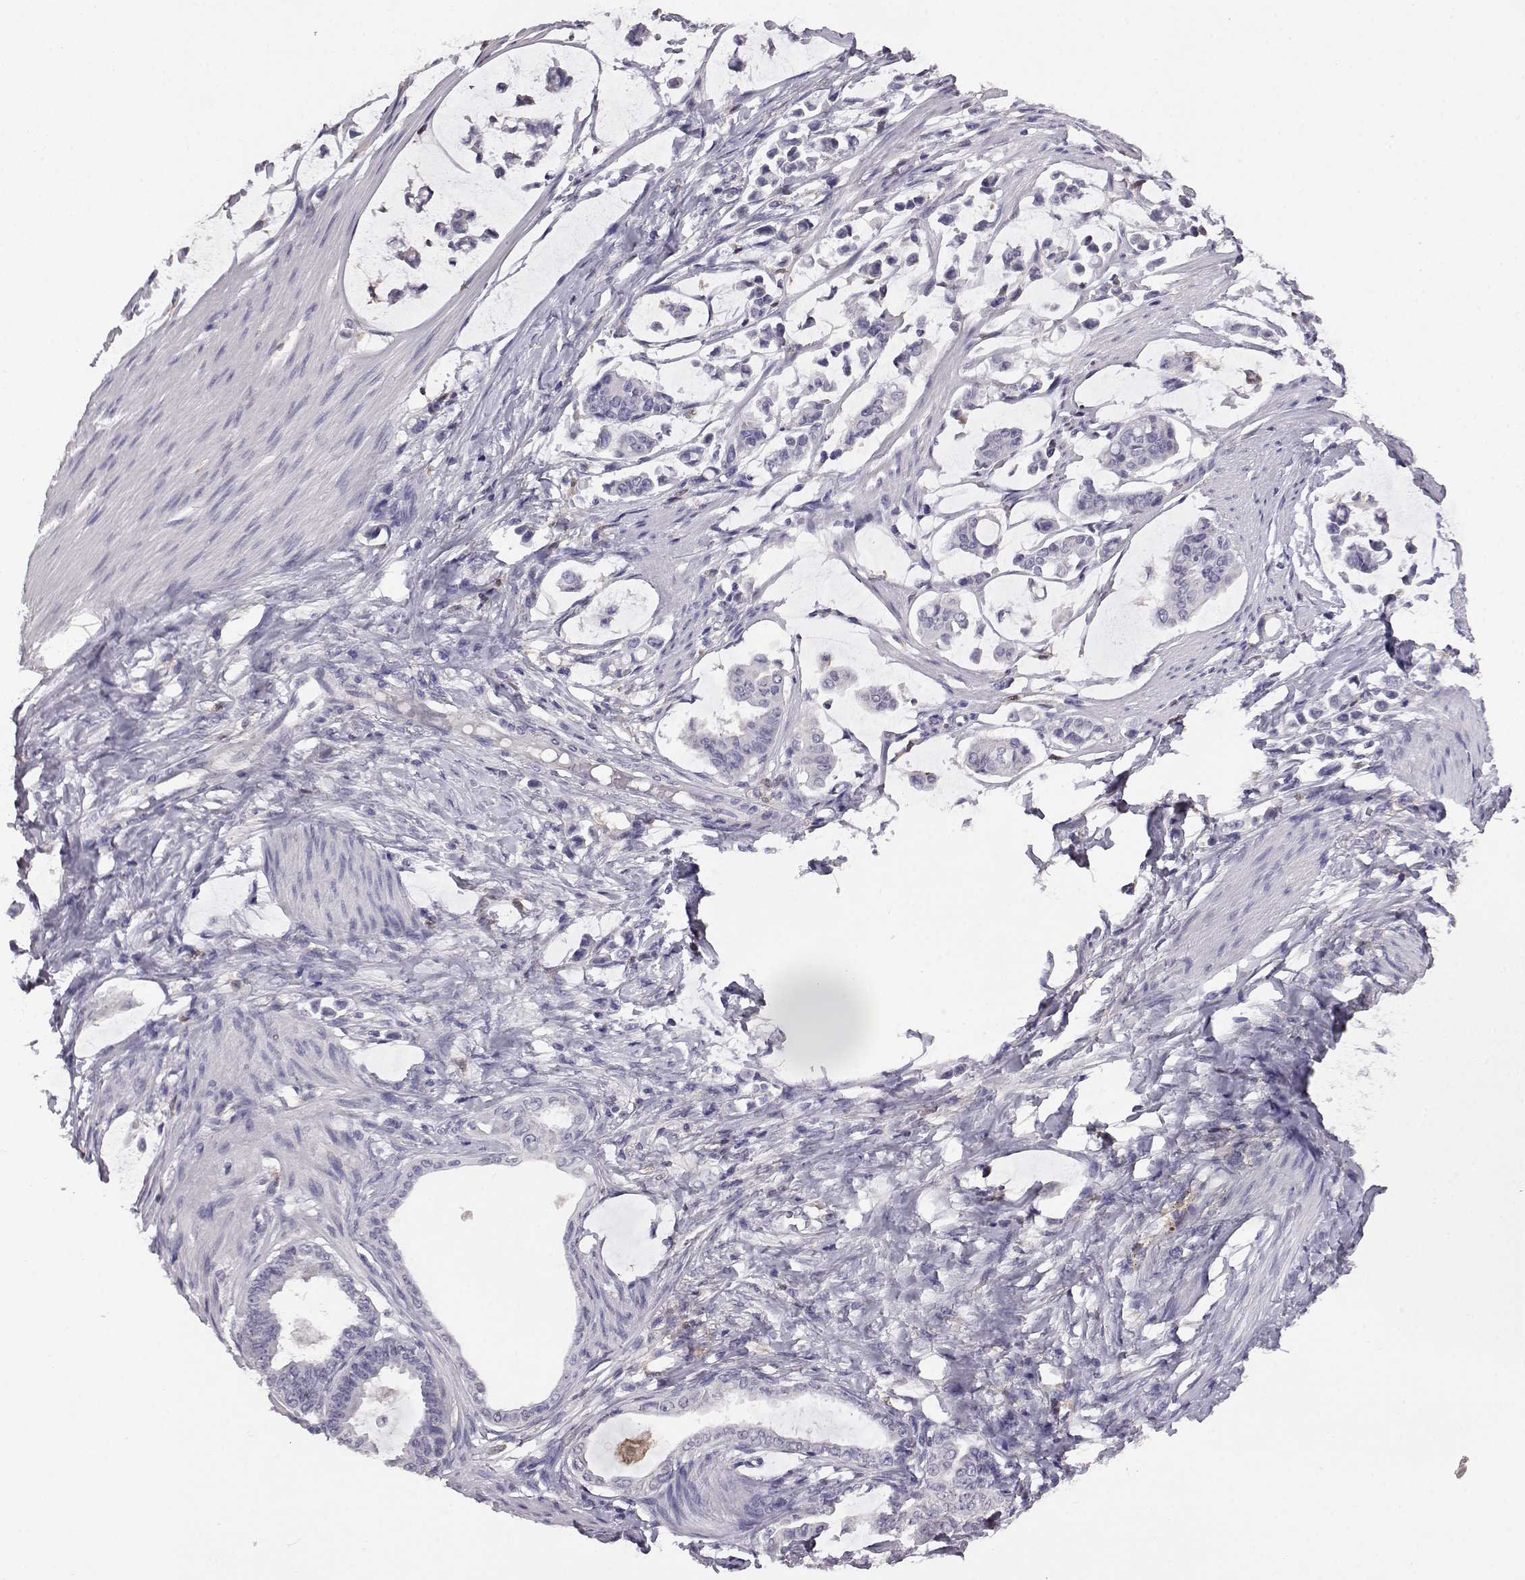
{"staining": {"intensity": "negative", "quantity": "none", "location": "none"}, "tissue": "stomach cancer", "cell_type": "Tumor cells", "image_type": "cancer", "snomed": [{"axis": "morphology", "description": "Adenocarcinoma, NOS"}, {"axis": "topography", "description": "Stomach"}], "caption": "DAB immunohistochemical staining of stomach cancer (adenocarcinoma) displays no significant staining in tumor cells.", "gene": "AKR1B1", "patient": {"sex": "male", "age": 82}}